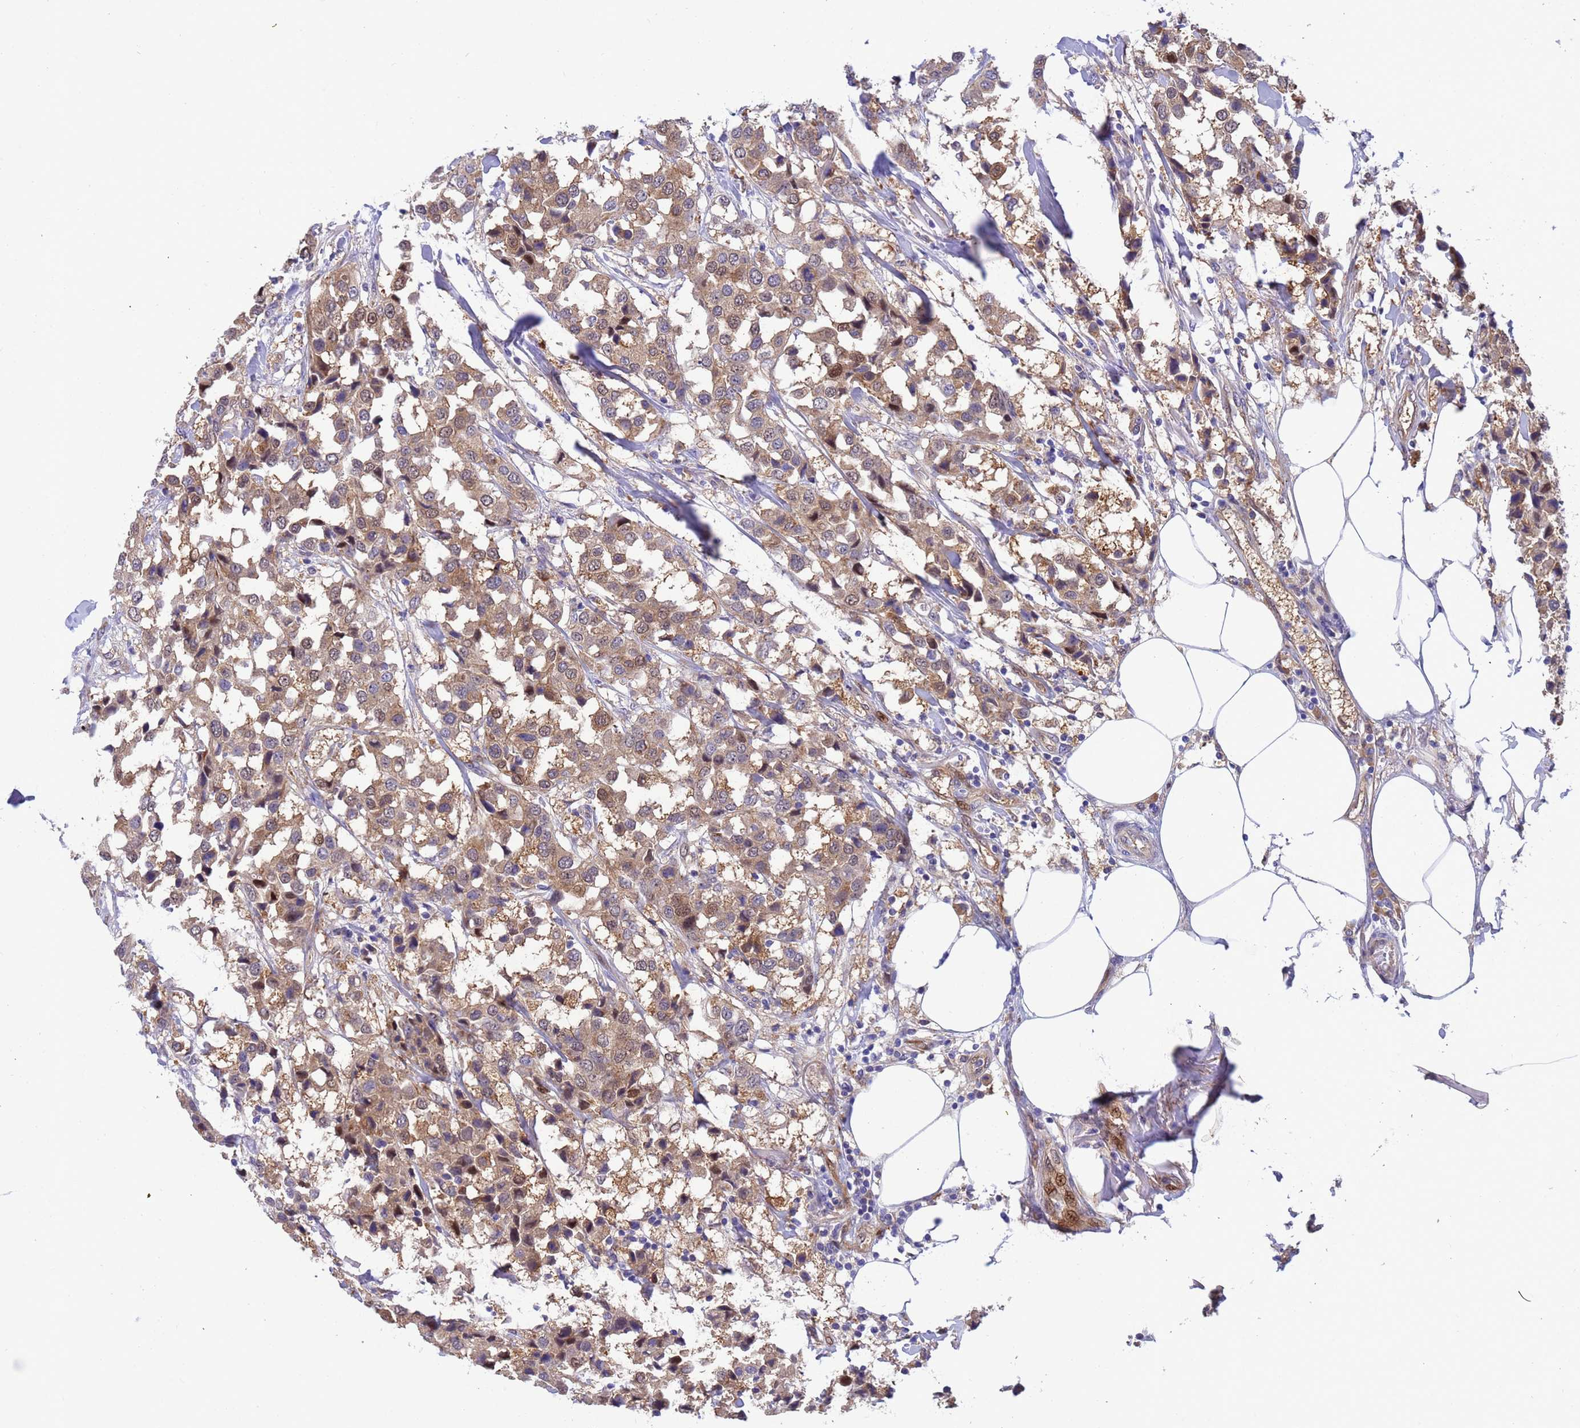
{"staining": {"intensity": "moderate", "quantity": ">75%", "location": "cytoplasmic/membranous,nuclear"}, "tissue": "breast cancer", "cell_type": "Tumor cells", "image_type": "cancer", "snomed": [{"axis": "morphology", "description": "Duct carcinoma"}, {"axis": "topography", "description": "Breast"}], "caption": "This histopathology image displays immunohistochemistry (IHC) staining of human breast invasive ductal carcinoma, with medium moderate cytoplasmic/membranous and nuclear staining in about >75% of tumor cells.", "gene": "FOXRED1", "patient": {"sex": "female", "age": 80}}